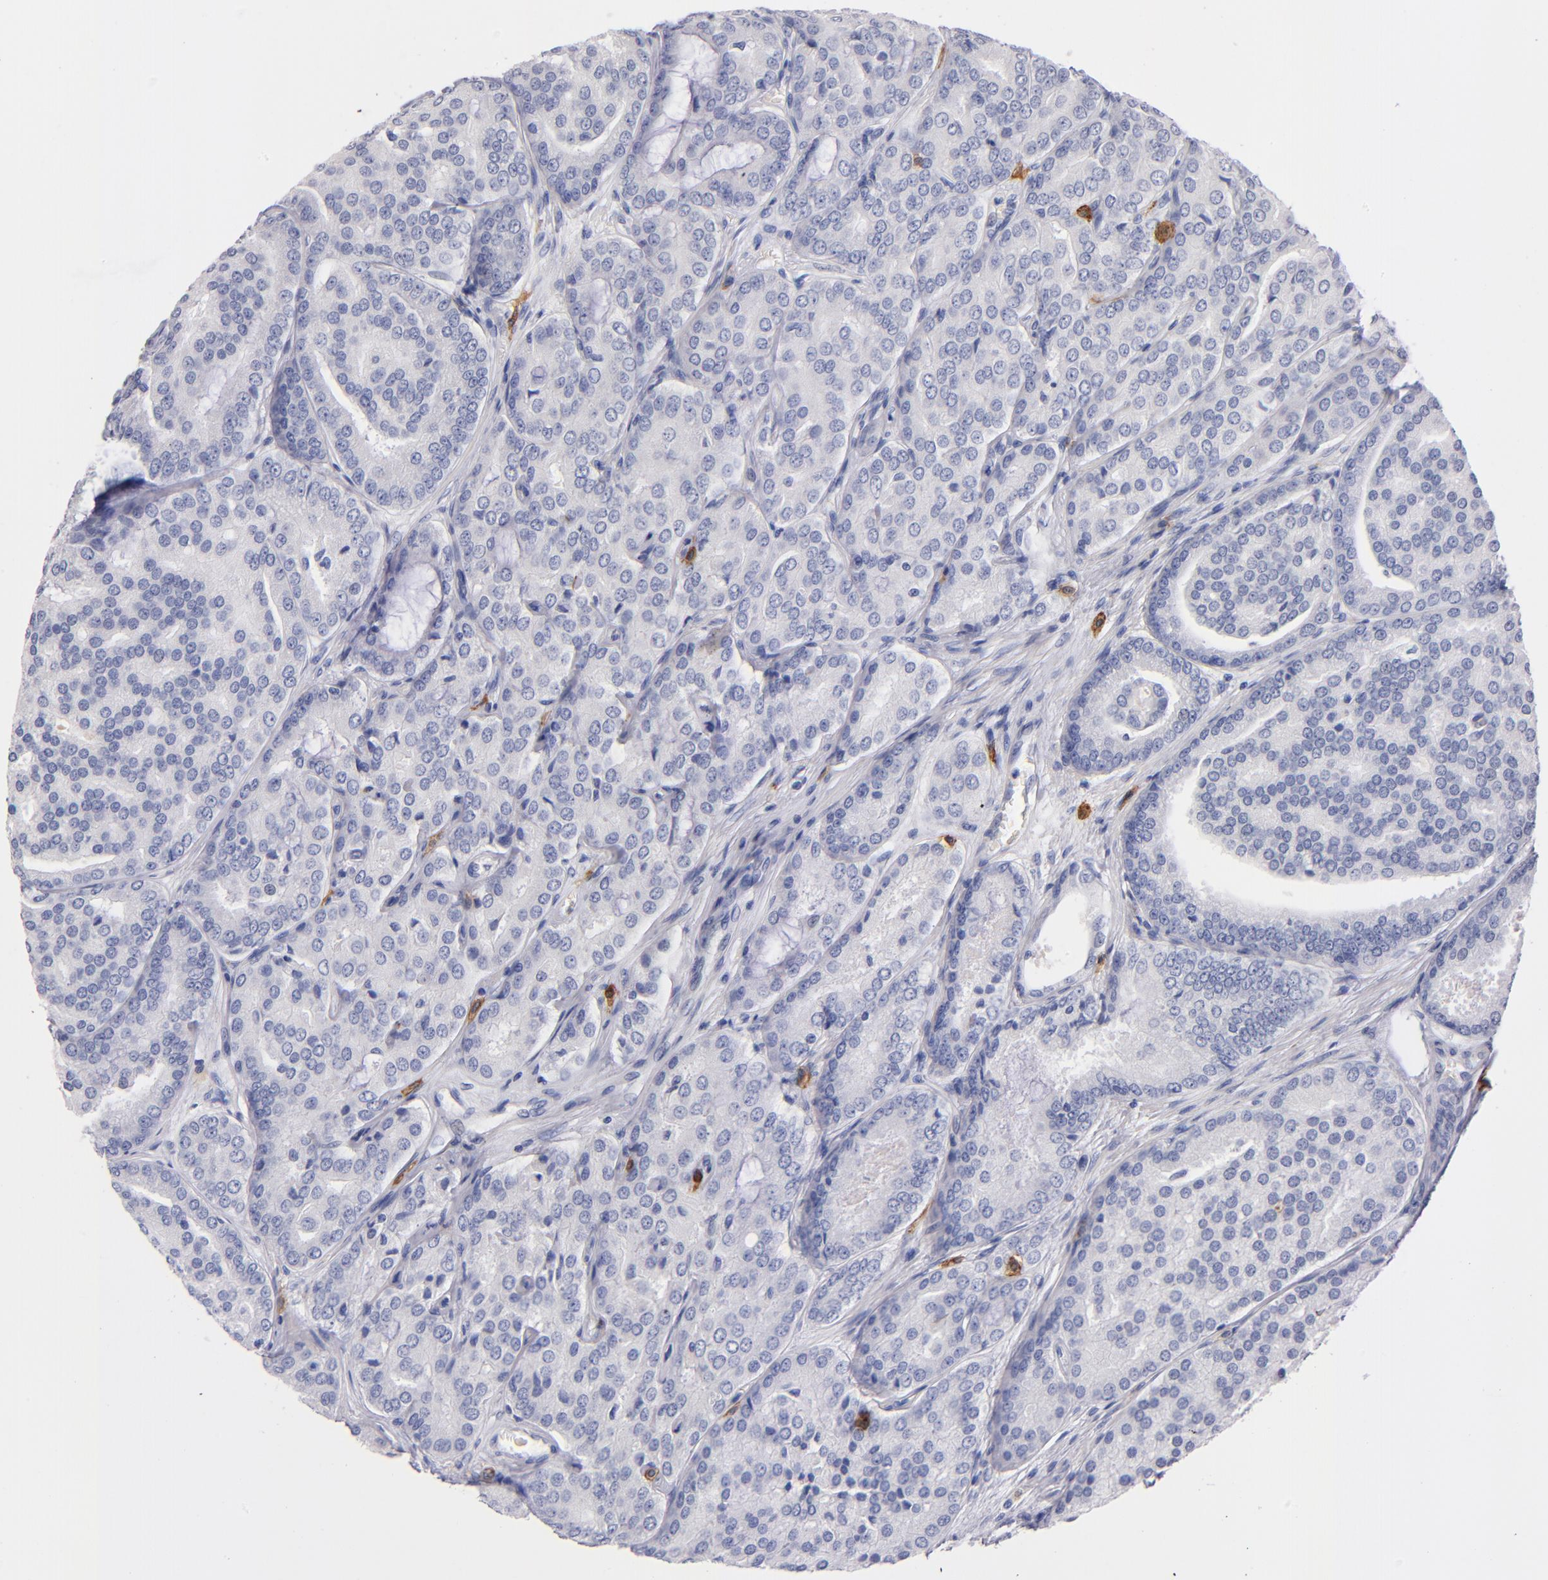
{"staining": {"intensity": "negative", "quantity": "none", "location": "none"}, "tissue": "prostate cancer", "cell_type": "Tumor cells", "image_type": "cancer", "snomed": [{"axis": "morphology", "description": "Adenocarcinoma, High grade"}, {"axis": "topography", "description": "Prostate"}], "caption": "DAB (3,3'-diaminobenzidine) immunohistochemical staining of human adenocarcinoma (high-grade) (prostate) shows no significant staining in tumor cells.", "gene": "KIT", "patient": {"sex": "male", "age": 64}}